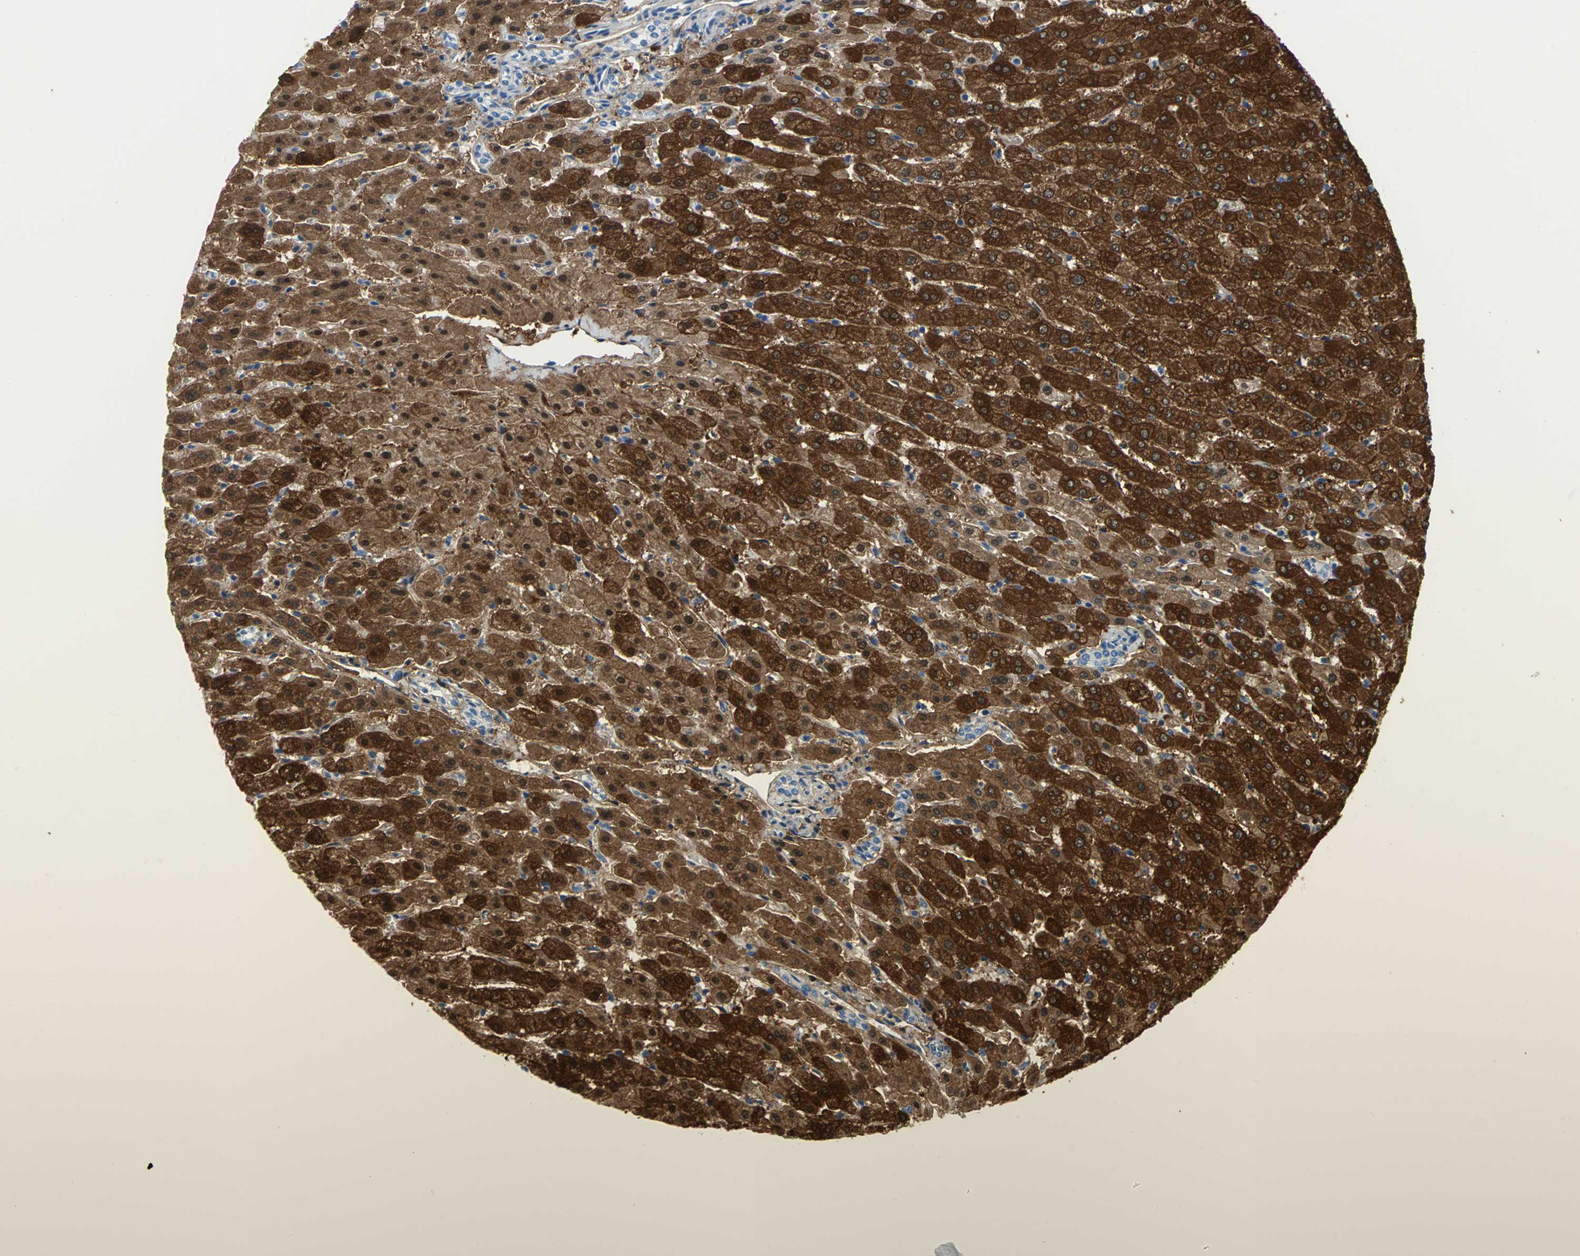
{"staining": {"intensity": "negative", "quantity": "none", "location": "none"}, "tissue": "liver", "cell_type": "Cholangiocytes", "image_type": "normal", "snomed": [{"axis": "morphology", "description": "Normal tissue, NOS"}, {"axis": "morphology", "description": "Fibrosis, NOS"}, {"axis": "topography", "description": "Liver"}], "caption": "High magnification brightfield microscopy of benign liver stained with DAB (3,3'-diaminobenzidine) (brown) and counterstained with hematoxylin (blue): cholangiocytes show no significant expression.", "gene": "PKLR", "patient": {"sex": "female", "age": 29}}